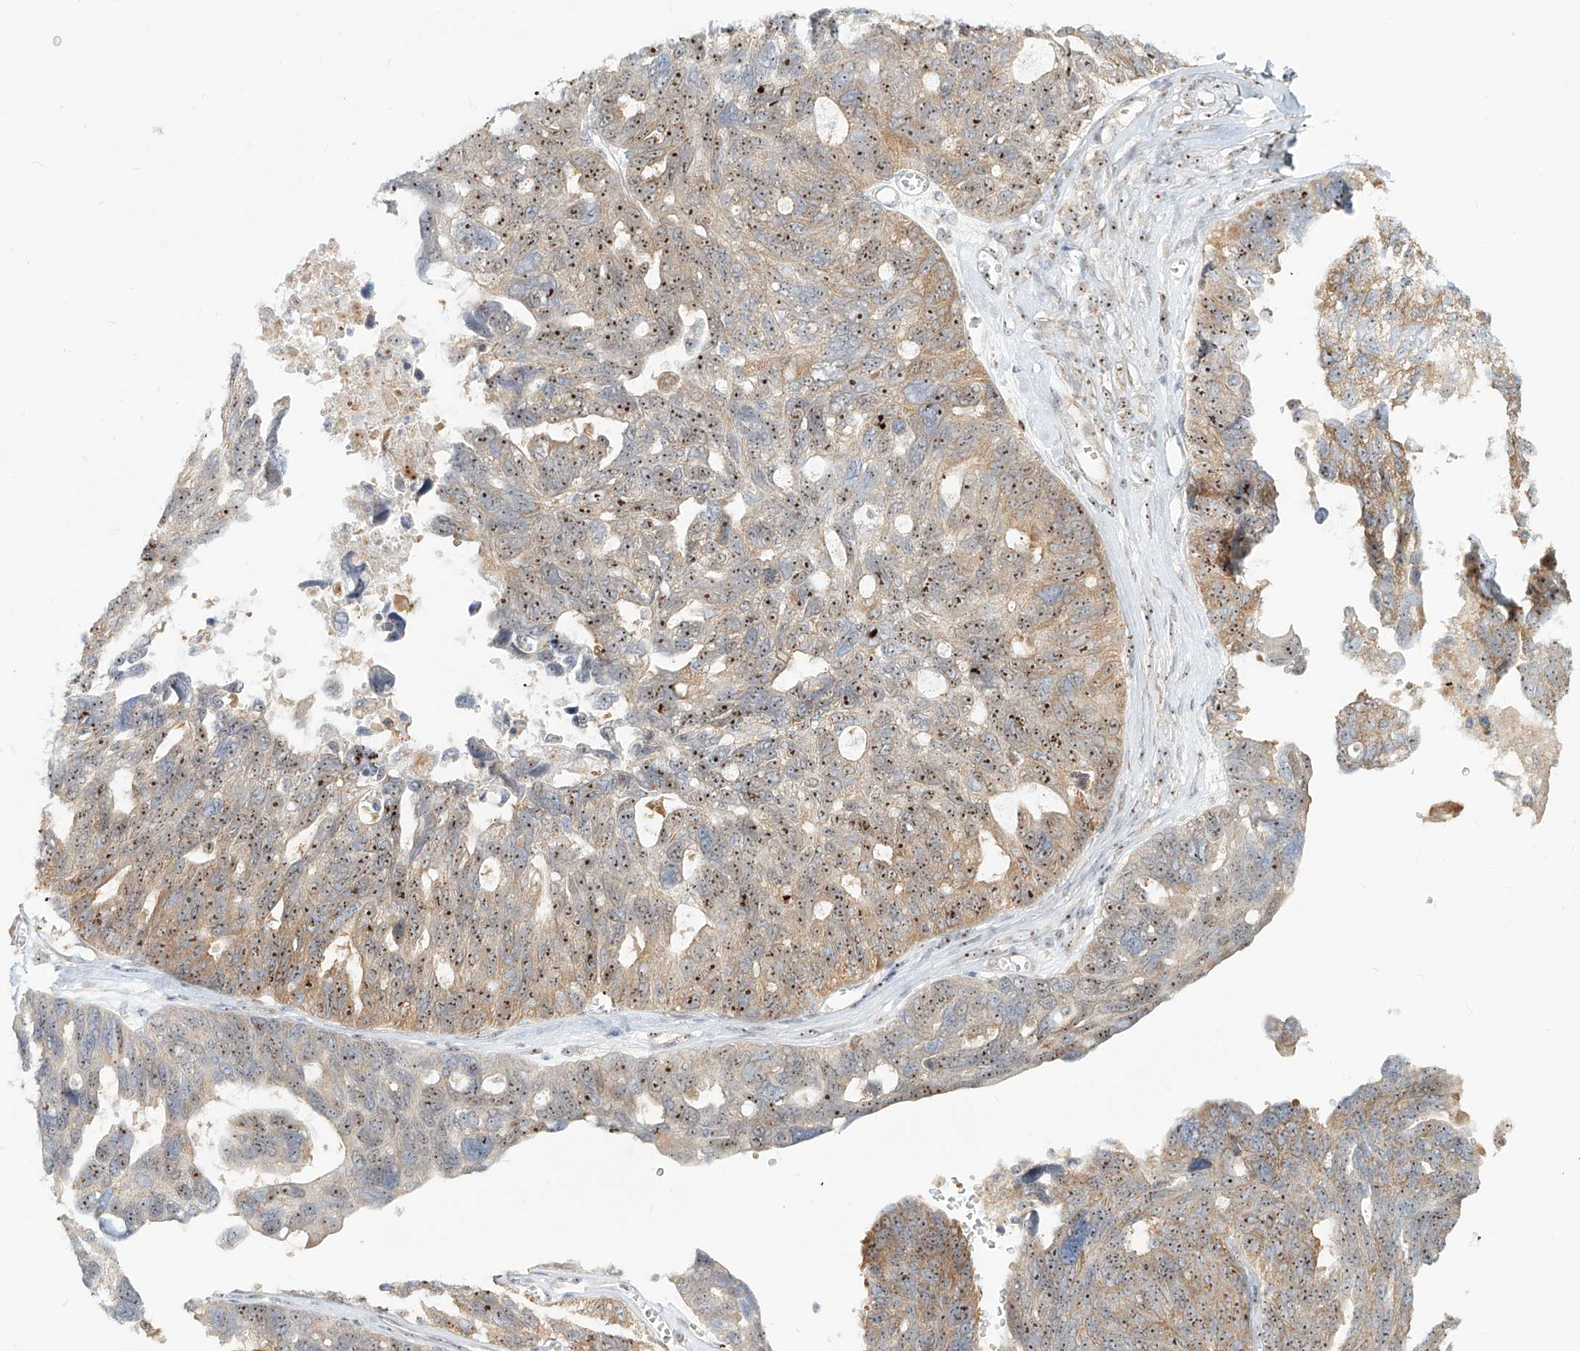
{"staining": {"intensity": "moderate", "quantity": ">75%", "location": "cytoplasmic/membranous,nuclear"}, "tissue": "ovarian cancer", "cell_type": "Tumor cells", "image_type": "cancer", "snomed": [{"axis": "morphology", "description": "Cystadenocarcinoma, serous, NOS"}, {"axis": "topography", "description": "Ovary"}], "caption": "Moderate cytoplasmic/membranous and nuclear staining for a protein is appreciated in about >75% of tumor cells of ovarian cancer using immunohistochemistry.", "gene": "BYSL", "patient": {"sex": "female", "age": 79}}